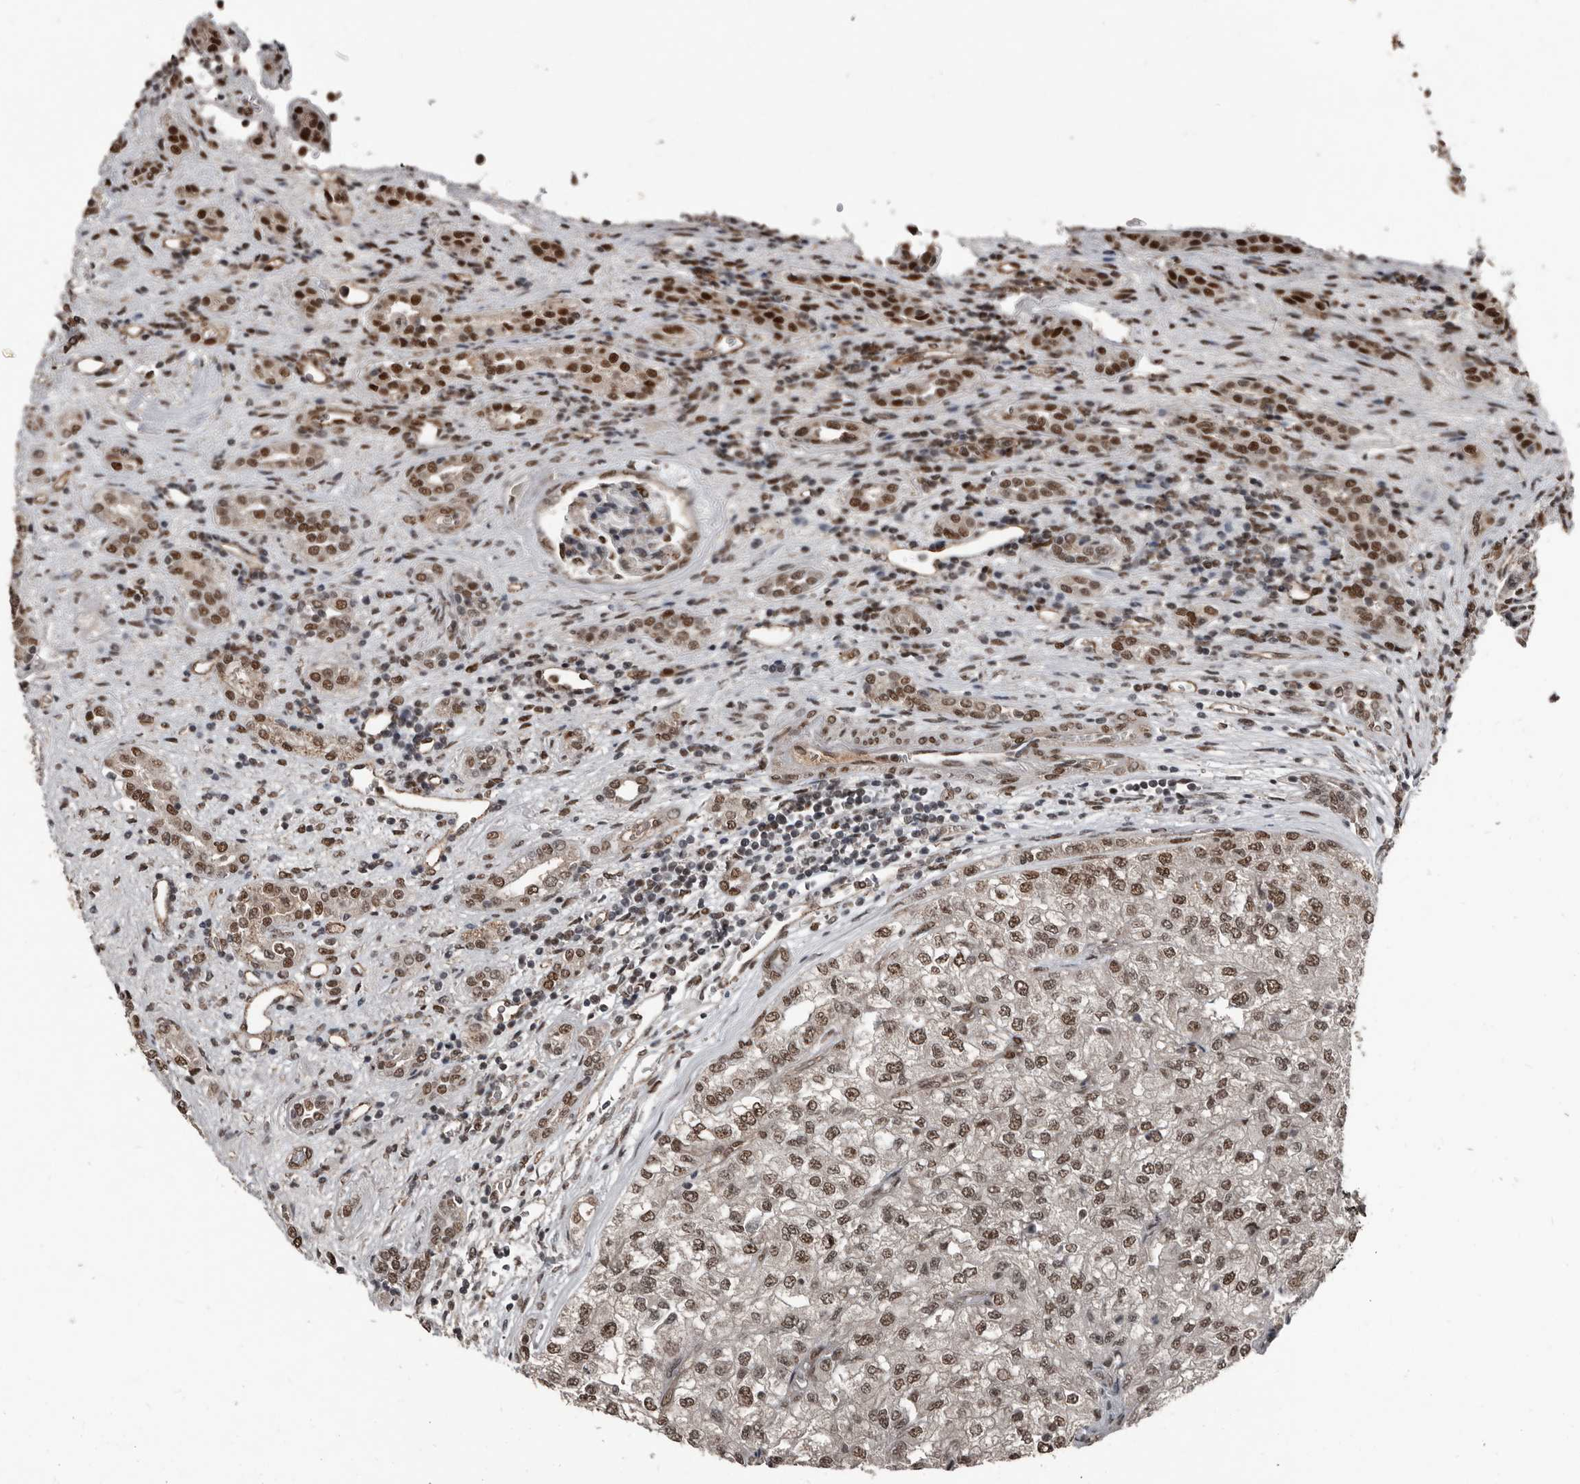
{"staining": {"intensity": "moderate", "quantity": ">75%", "location": "nuclear"}, "tissue": "renal cancer", "cell_type": "Tumor cells", "image_type": "cancer", "snomed": [{"axis": "morphology", "description": "Adenocarcinoma, NOS"}, {"axis": "topography", "description": "Kidney"}], "caption": "IHC photomicrograph of neoplastic tissue: renal cancer (adenocarcinoma) stained using immunohistochemistry (IHC) displays medium levels of moderate protein expression localized specifically in the nuclear of tumor cells, appearing as a nuclear brown color.", "gene": "CHD1L", "patient": {"sex": "female", "age": 54}}